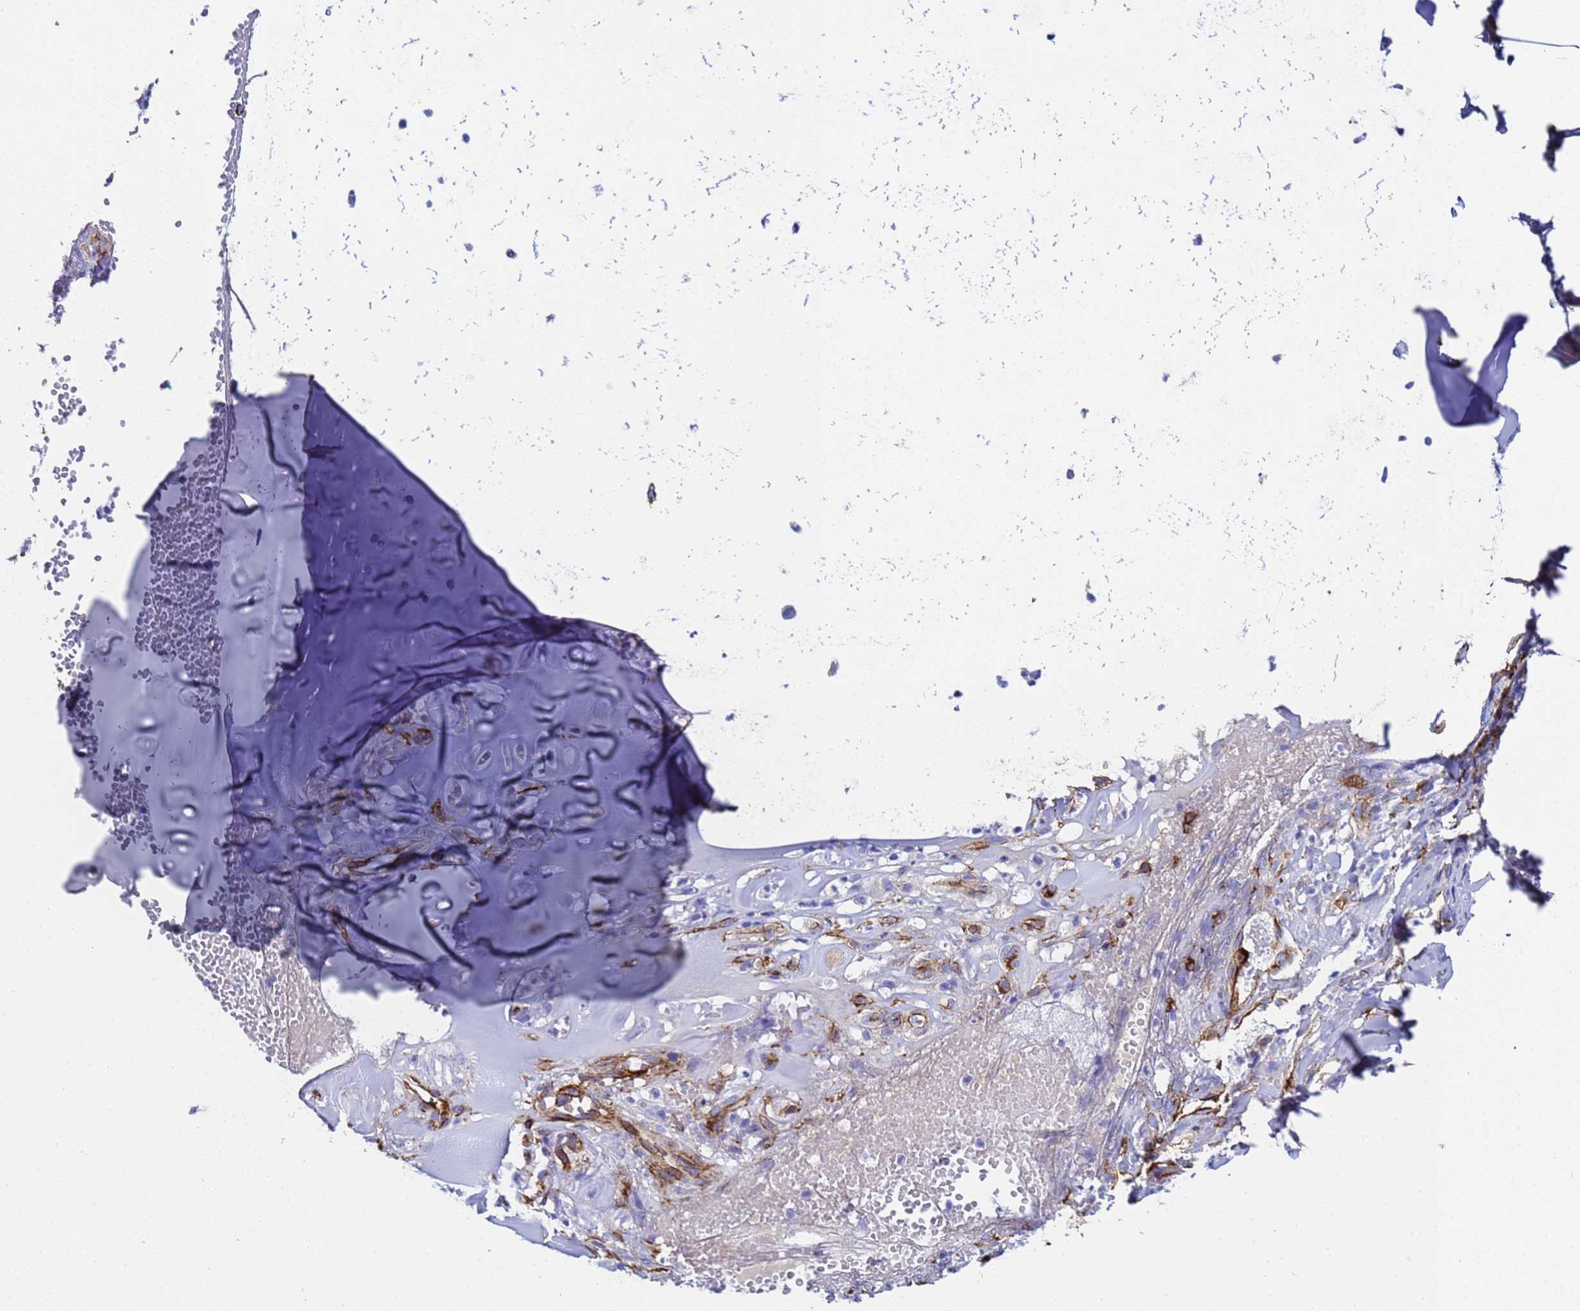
{"staining": {"intensity": "strong", "quantity": ">75%", "location": "cytoplasmic/membranous"}, "tissue": "adipose tissue", "cell_type": "Adipocytes", "image_type": "normal", "snomed": [{"axis": "morphology", "description": "Normal tissue, NOS"}, {"axis": "morphology", "description": "Basal cell carcinoma"}, {"axis": "topography", "description": "Cartilage tissue"}, {"axis": "topography", "description": "Nasopharynx"}, {"axis": "topography", "description": "Oral tissue"}], "caption": "A micrograph showing strong cytoplasmic/membranous staining in approximately >75% of adipocytes in unremarkable adipose tissue, as visualized by brown immunohistochemical staining.", "gene": "ADIPOQ", "patient": {"sex": "female", "age": 77}}